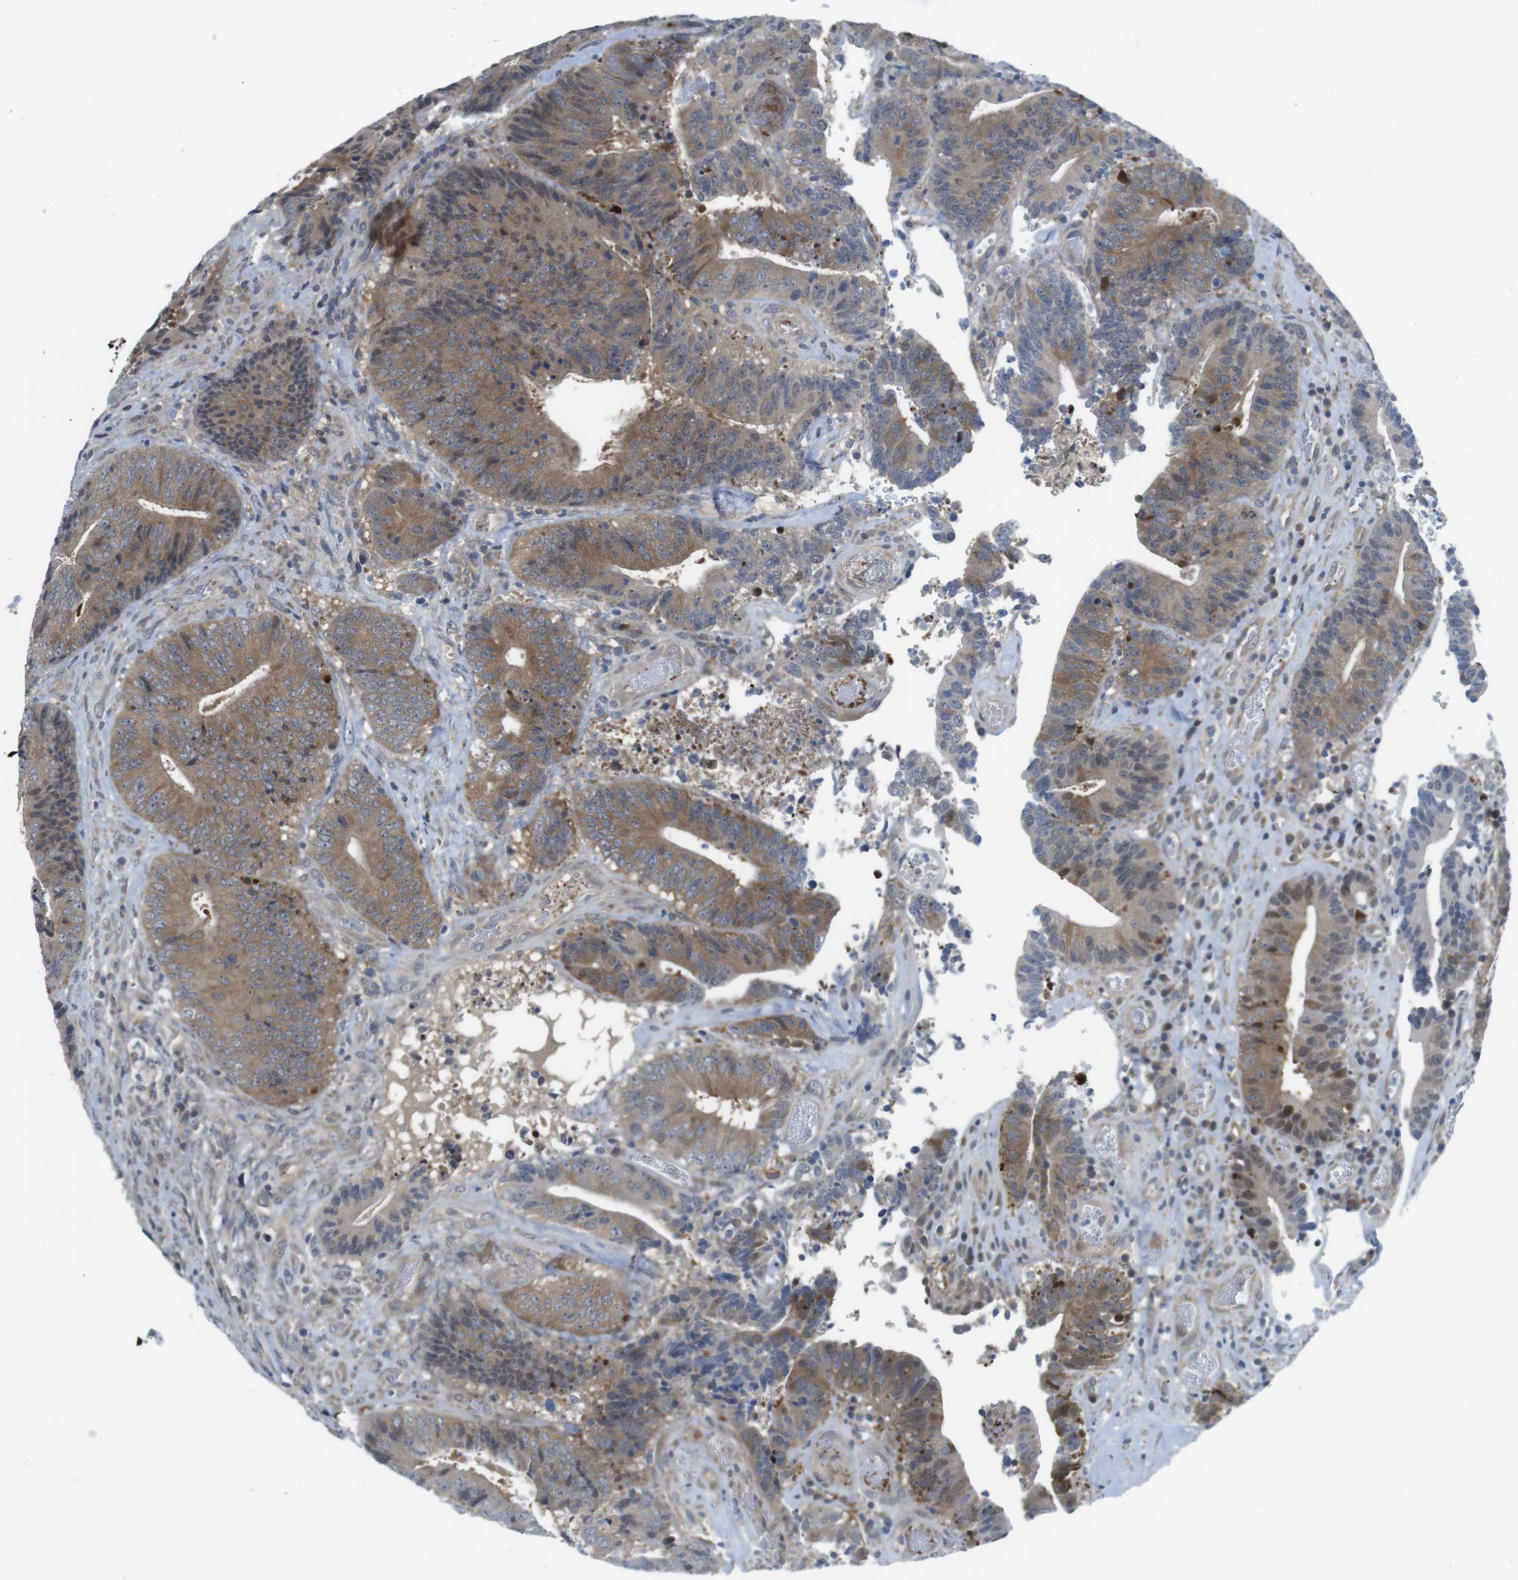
{"staining": {"intensity": "moderate", "quantity": ">75%", "location": "cytoplasmic/membranous"}, "tissue": "colorectal cancer", "cell_type": "Tumor cells", "image_type": "cancer", "snomed": [{"axis": "morphology", "description": "Adenocarcinoma, NOS"}, {"axis": "topography", "description": "Rectum"}], "caption": "Approximately >75% of tumor cells in colorectal adenocarcinoma demonstrate moderate cytoplasmic/membranous protein expression as visualized by brown immunohistochemical staining.", "gene": "CASP2", "patient": {"sex": "male", "age": 72}}